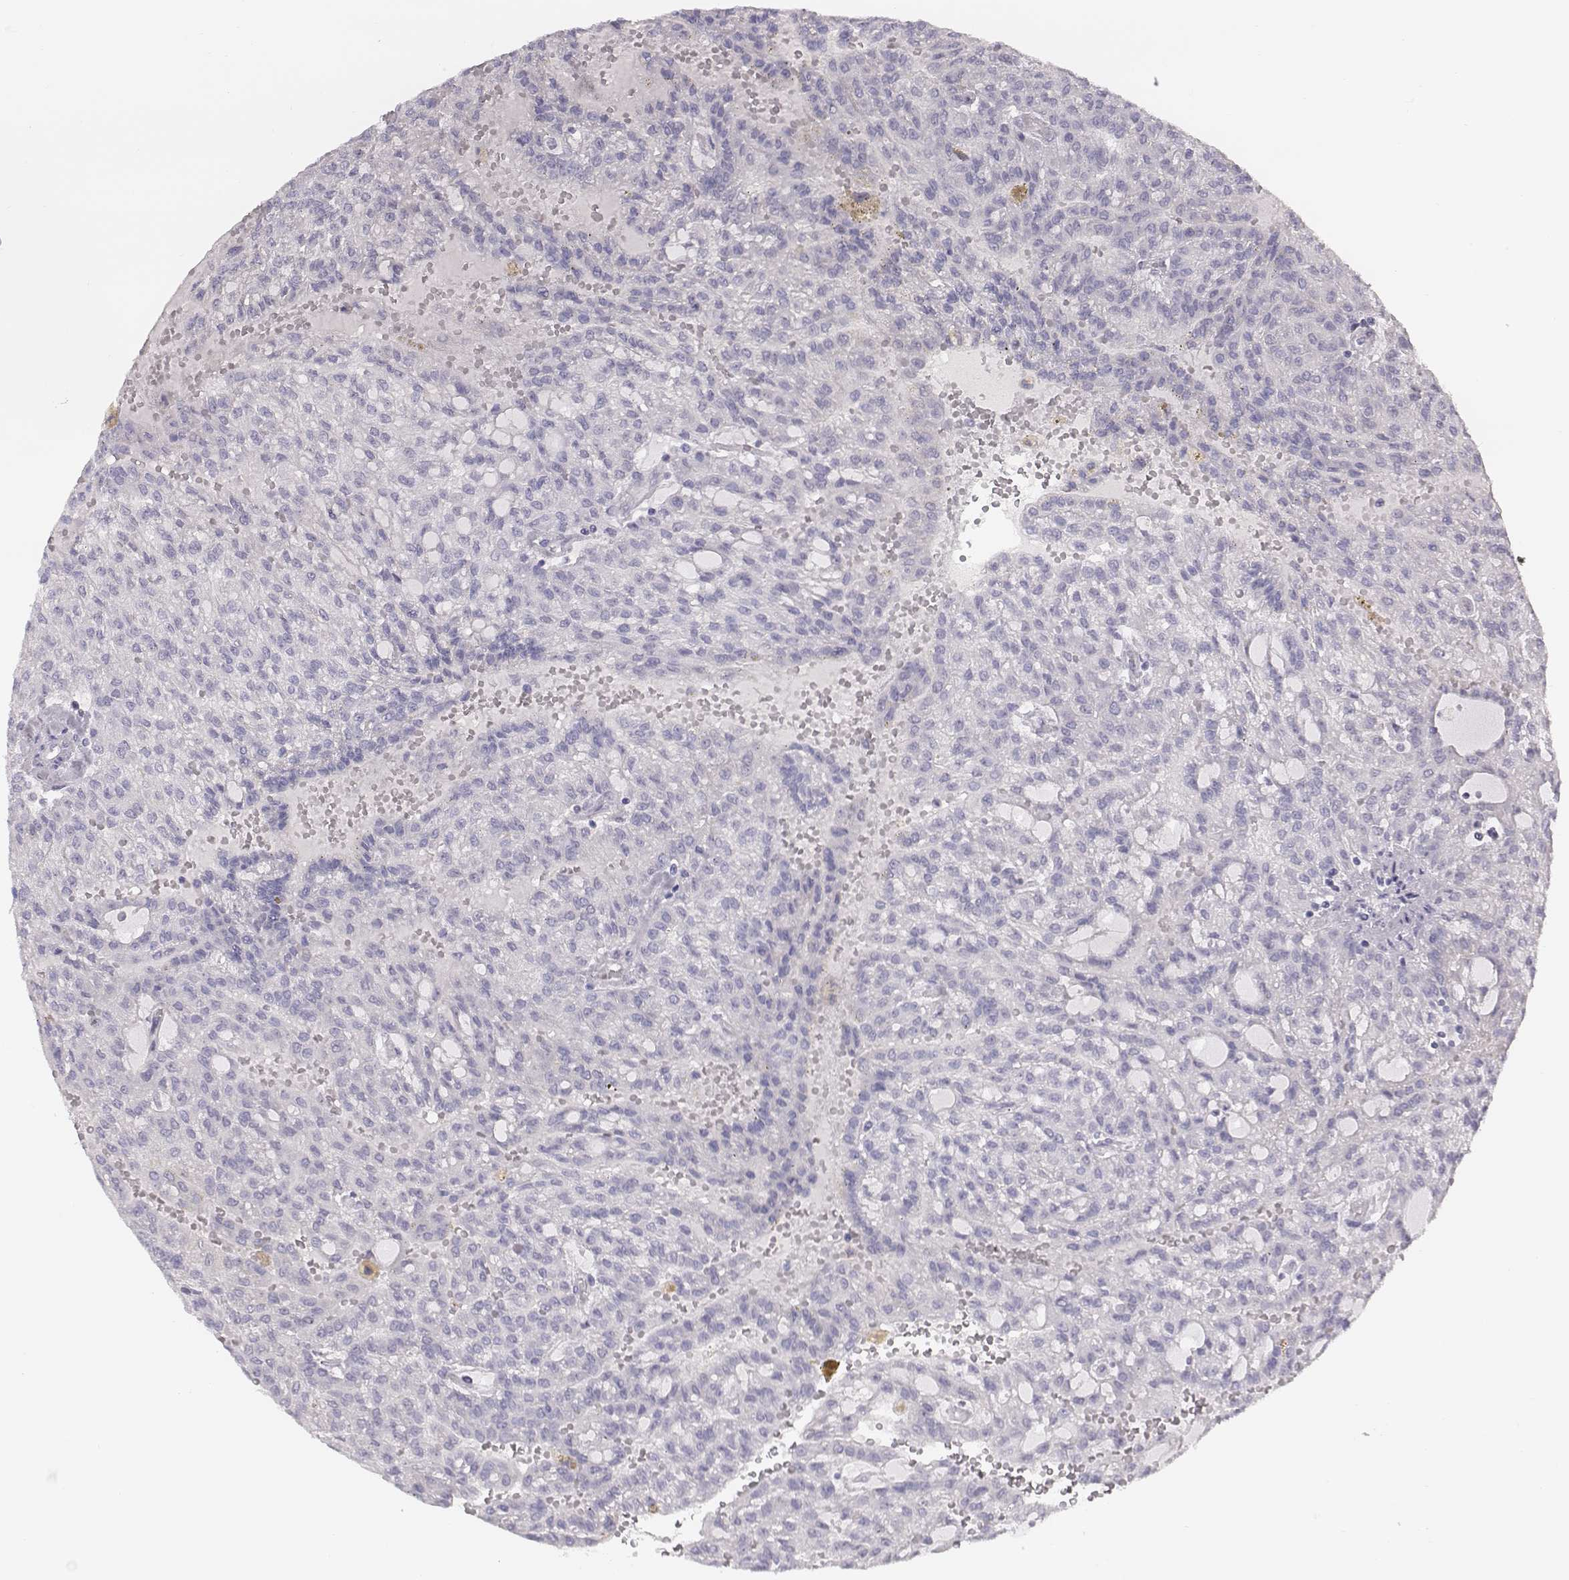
{"staining": {"intensity": "negative", "quantity": "none", "location": "none"}, "tissue": "renal cancer", "cell_type": "Tumor cells", "image_type": "cancer", "snomed": [{"axis": "morphology", "description": "Adenocarcinoma, NOS"}, {"axis": "topography", "description": "Kidney"}], "caption": "IHC photomicrograph of renal adenocarcinoma stained for a protein (brown), which displays no staining in tumor cells.", "gene": "CACNG4", "patient": {"sex": "male", "age": 63}}